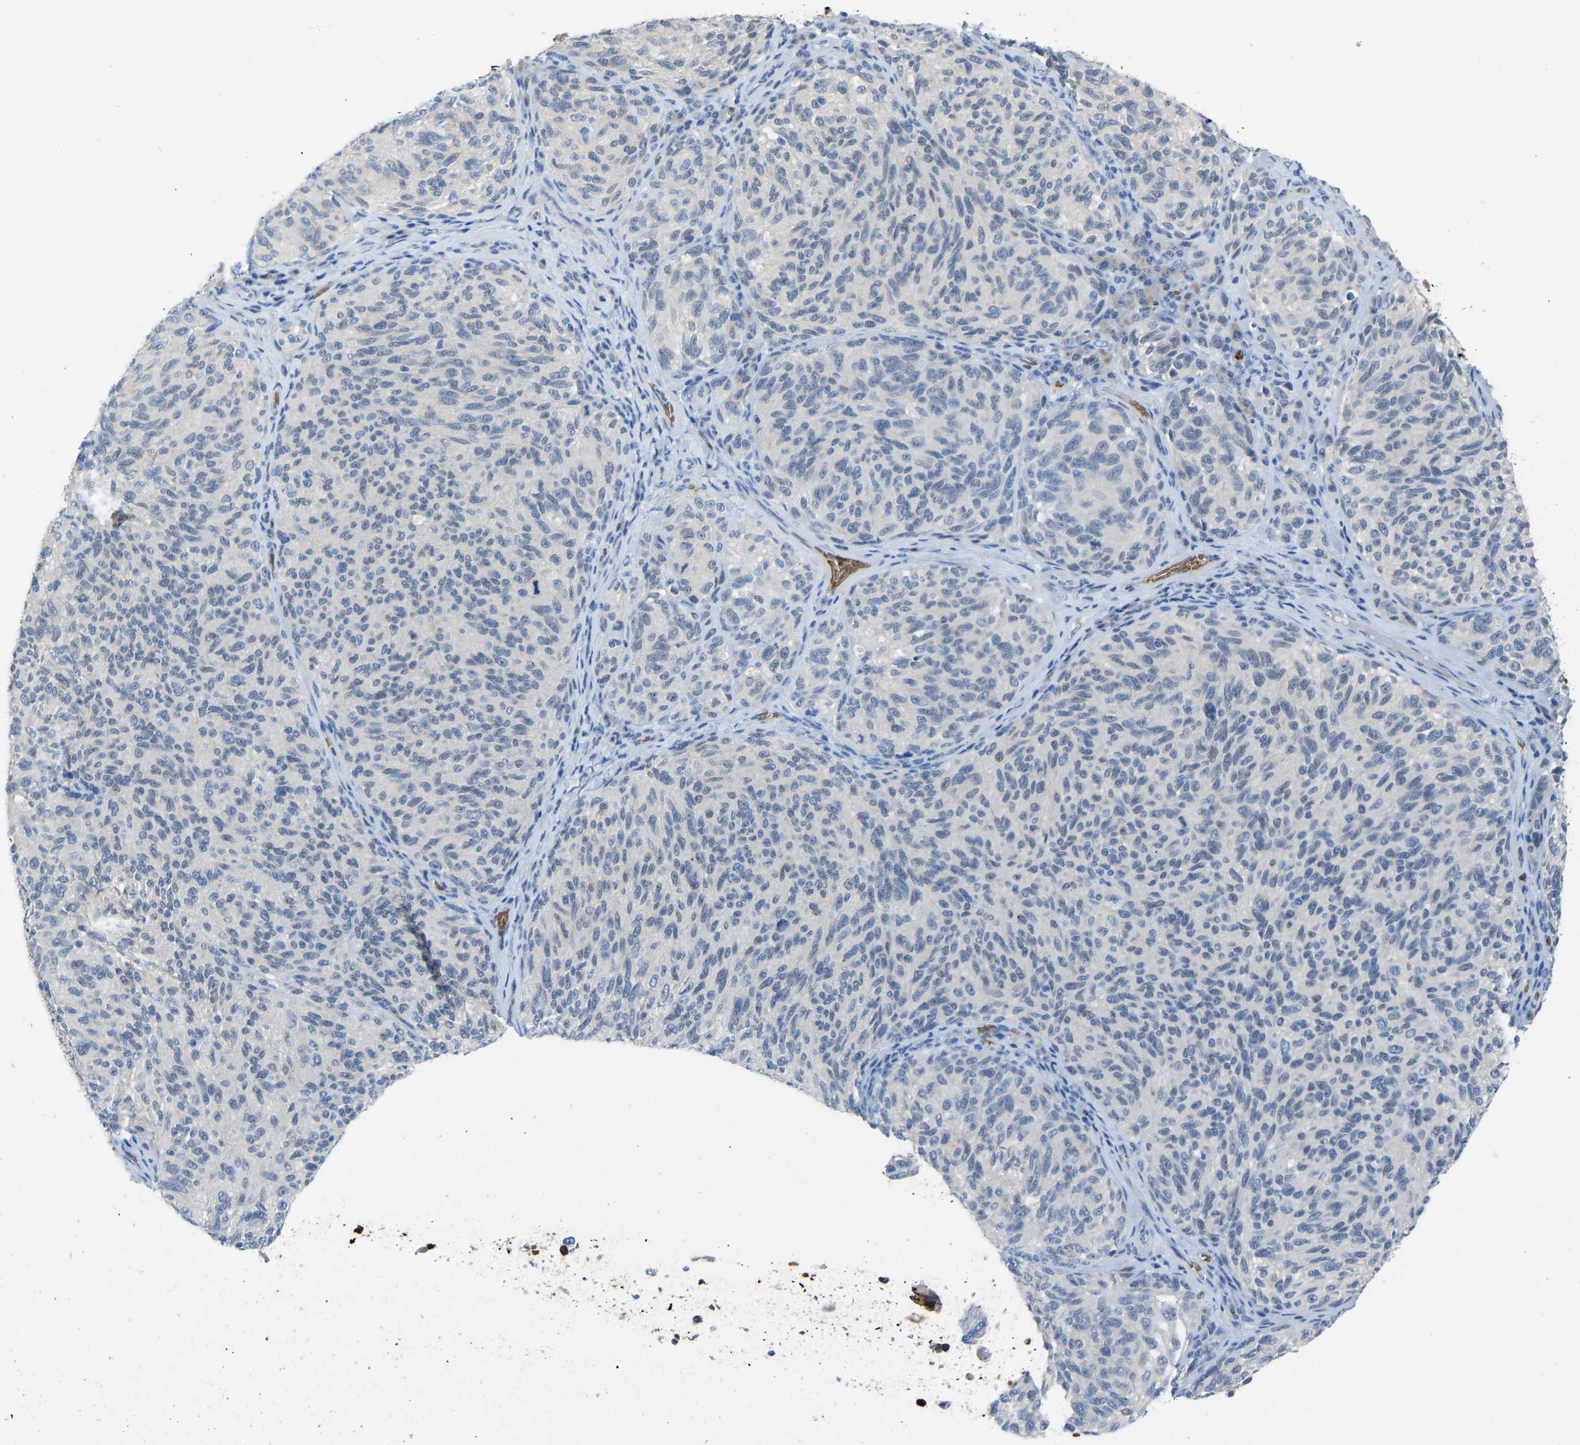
{"staining": {"intensity": "negative", "quantity": "none", "location": "none"}, "tissue": "melanoma", "cell_type": "Tumor cells", "image_type": "cancer", "snomed": [{"axis": "morphology", "description": "Malignant melanoma, NOS"}, {"axis": "topography", "description": "Skin"}], "caption": "This is a micrograph of immunohistochemistry staining of malignant melanoma, which shows no staining in tumor cells.", "gene": "PIGS", "patient": {"sex": "female", "age": 73}}